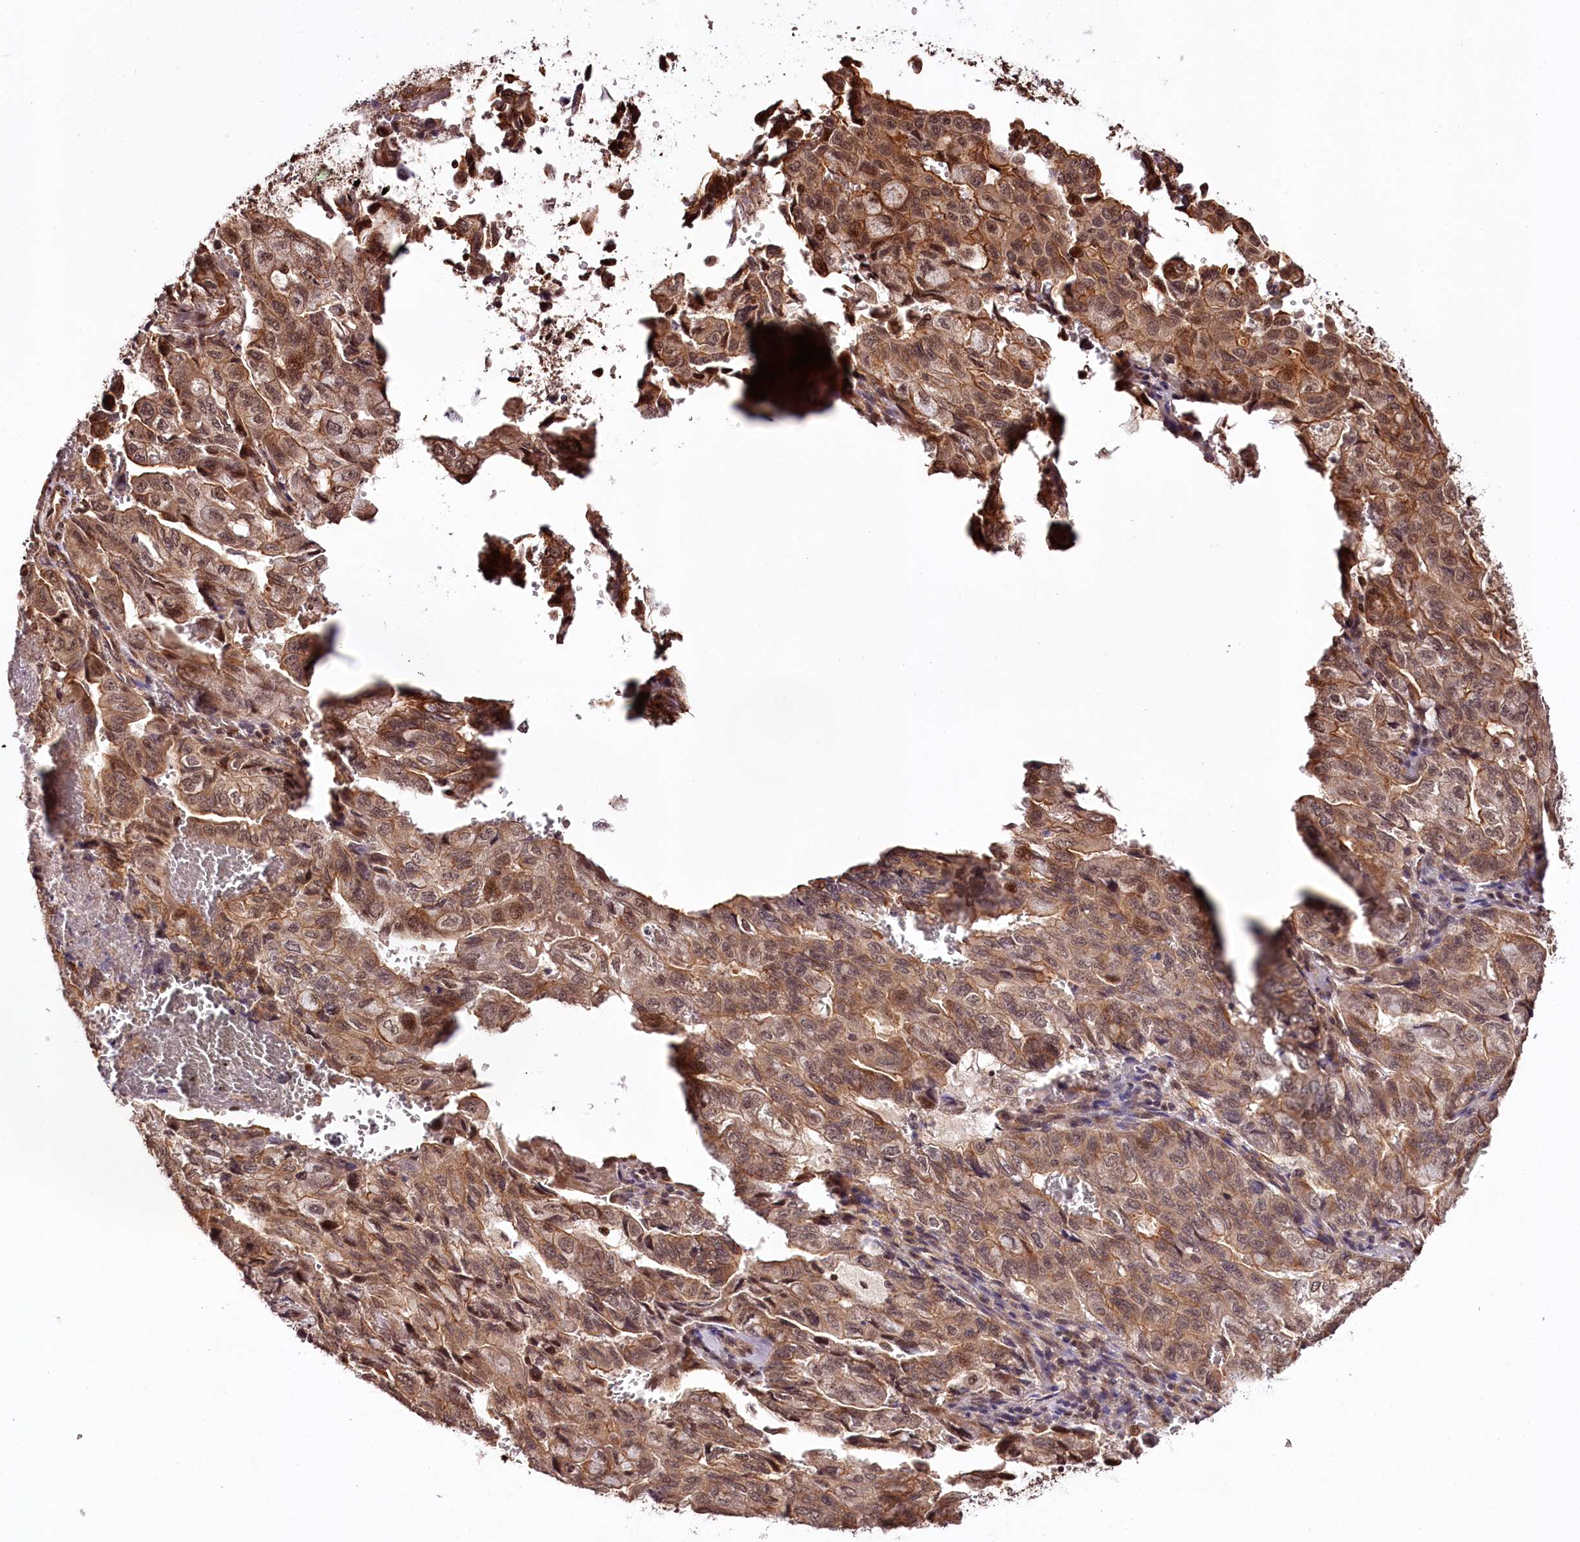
{"staining": {"intensity": "moderate", "quantity": ">75%", "location": "cytoplasmic/membranous,nuclear"}, "tissue": "pancreatic cancer", "cell_type": "Tumor cells", "image_type": "cancer", "snomed": [{"axis": "morphology", "description": "Adenocarcinoma, NOS"}, {"axis": "topography", "description": "Pancreas"}], "caption": "IHC of human pancreatic cancer displays medium levels of moderate cytoplasmic/membranous and nuclear expression in about >75% of tumor cells.", "gene": "TTC33", "patient": {"sex": "male", "age": 59}}